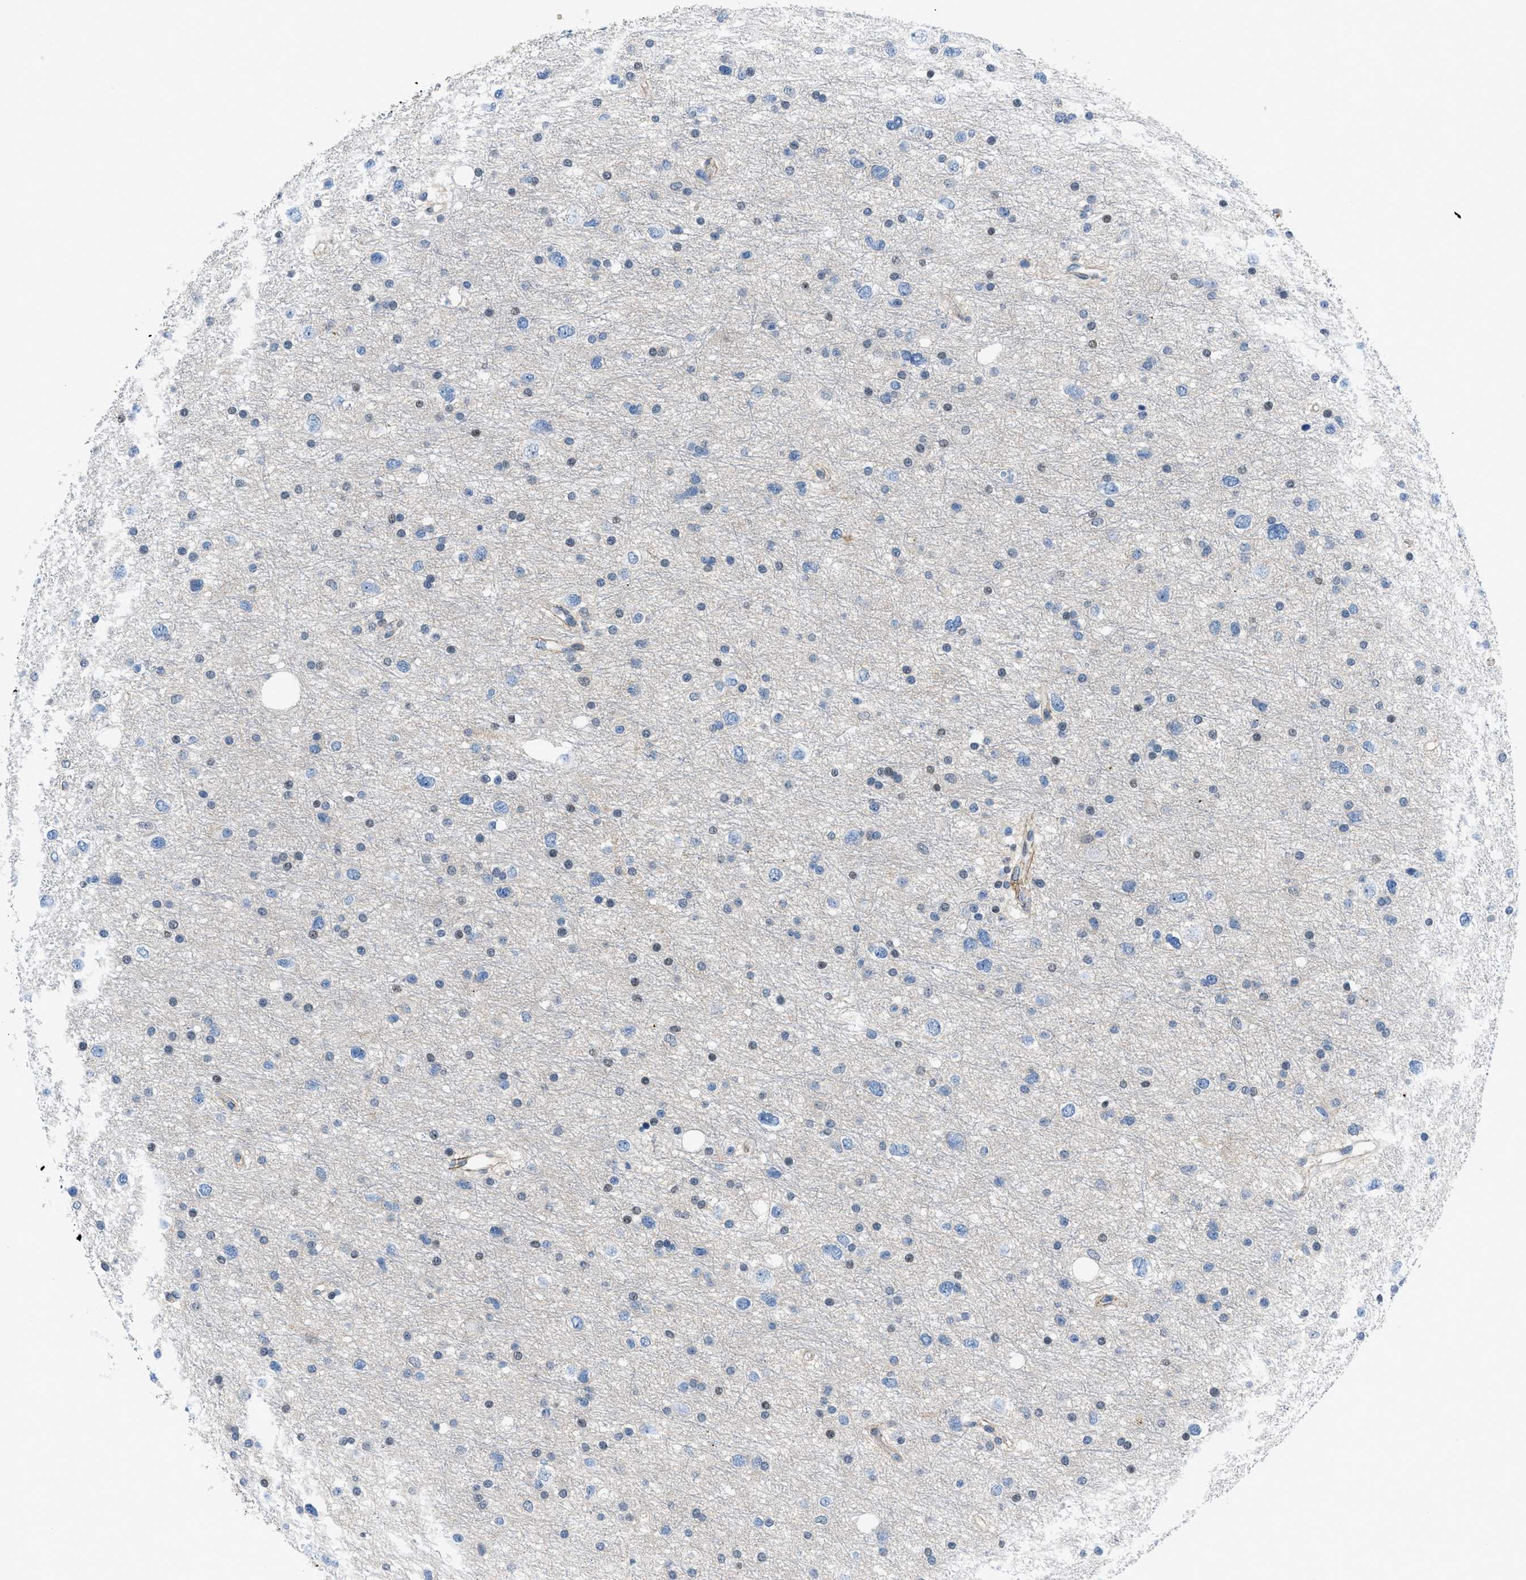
{"staining": {"intensity": "weak", "quantity": "<25%", "location": "nuclear"}, "tissue": "glioma", "cell_type": "Tumor cells", "image_type": "cancer", "snomed": [{"axis": "morphology", "description": "Glioma, malignant, Low grade"}, {"axis": "topography", "description": "Brain"}], "caption": "DAB (3,3'-diaminobenzidine) immunohistochemical staining of human malignant glioma (low-grade) exhibits no significant positivity in tumor cells. The staining was performed using DAB to visualize the protein expression in brown, while the nuclei were stained in blue with hematoxylin (Magnification: 20x).", "gene": "FBN1", "patient": {"sex": "female", "age": 37}}